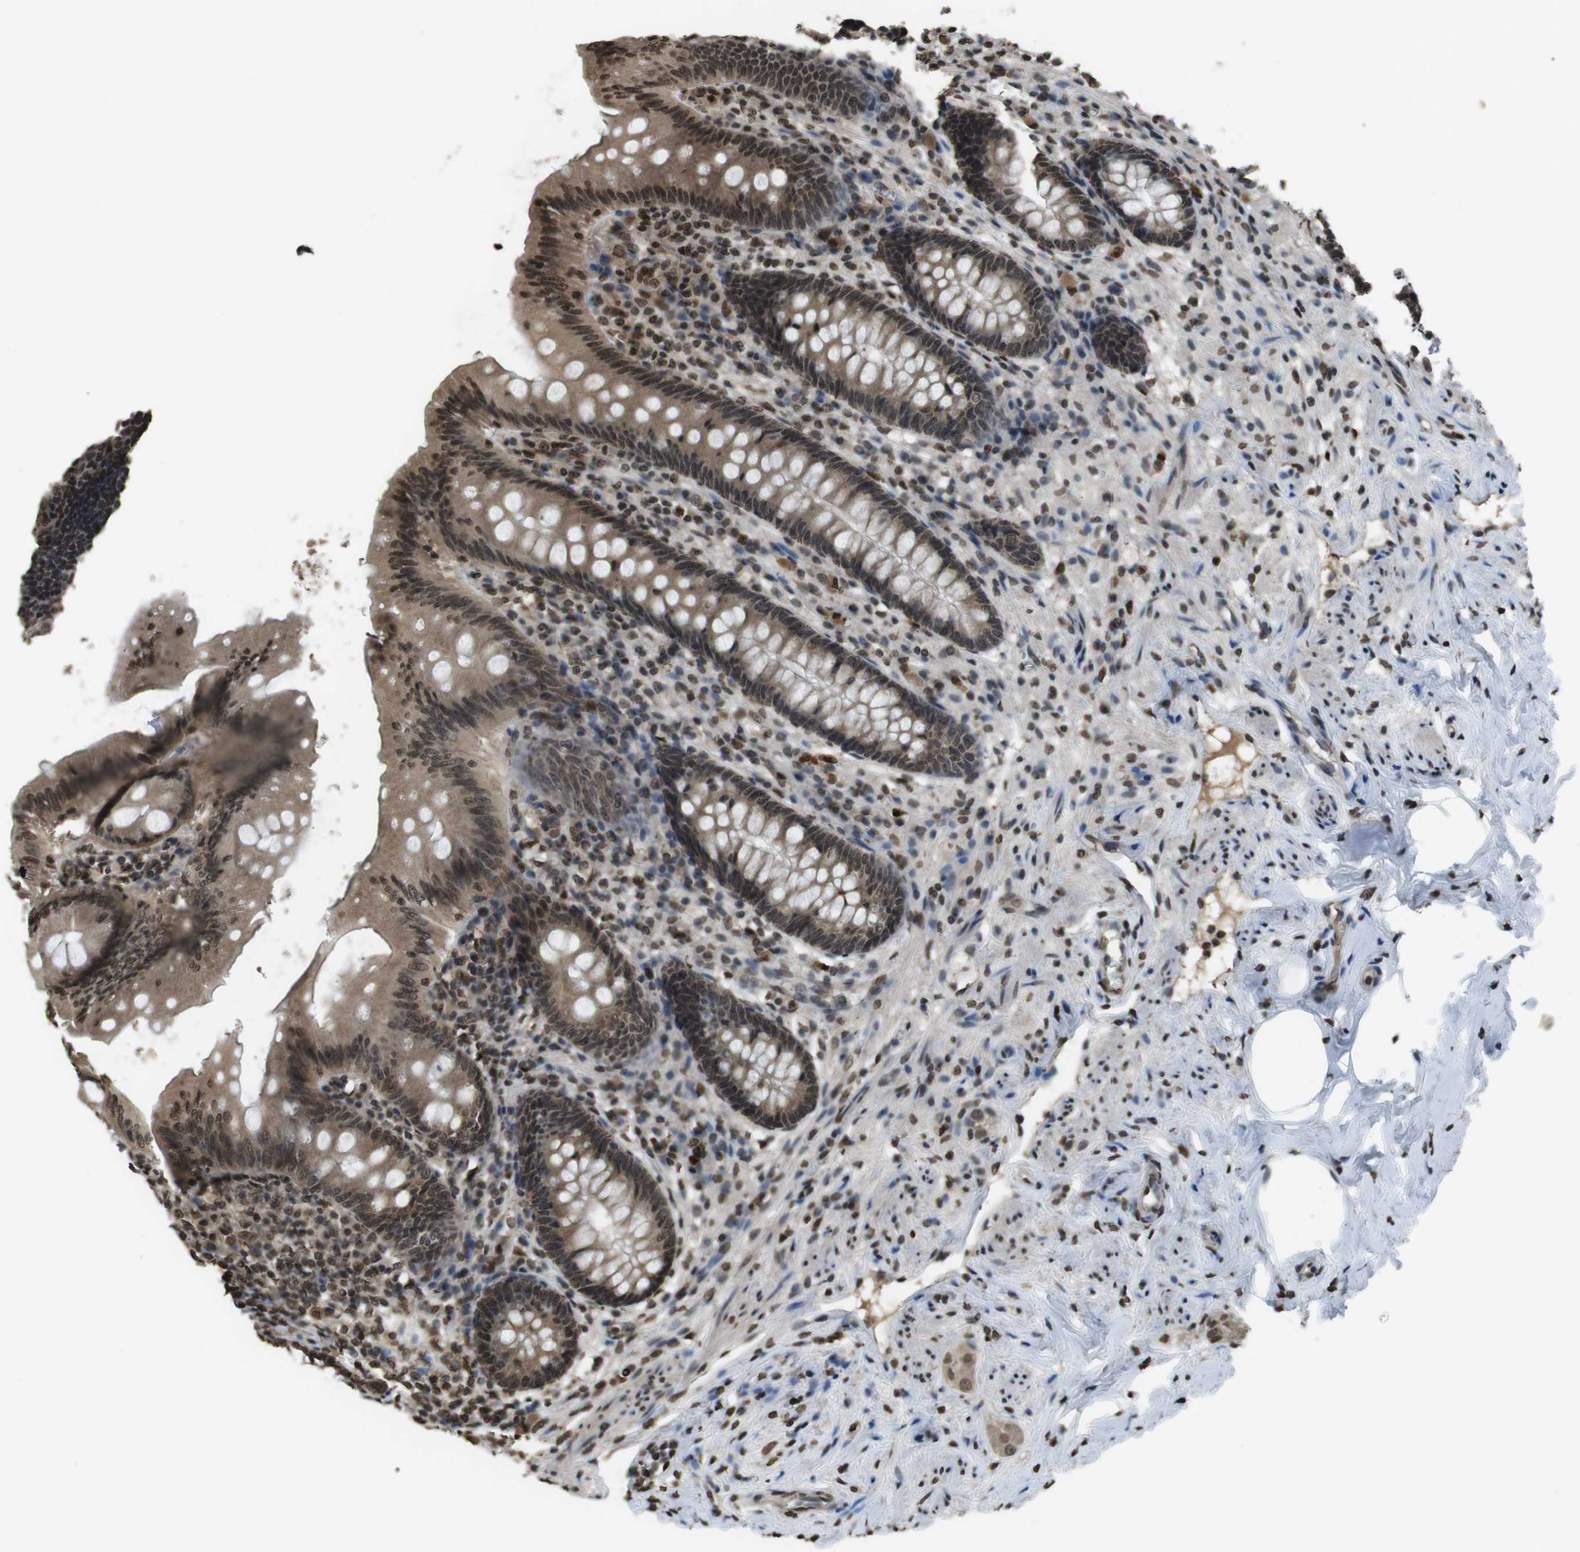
{"staining": {"intensity": "moderate", "quantity": ">75%", "location": "cytoplasmic/membranous,nuclear"}, "tissue": "appendix", "cell_type": "Glandular cells", "image_type": "normal", "snomed": [{"axis": "morphology", "description": "Normal tissue, NOS"}, {"axis": "topography", "description": "Appendix"}], "caption": "Moderate cytoplasmic/membranous,nuclear positivity for a protein is present in about >75% of glandular cells of benign appendix using IHC.", "gene": "MAF", "patient": {"sex": "male", "age": 56}}